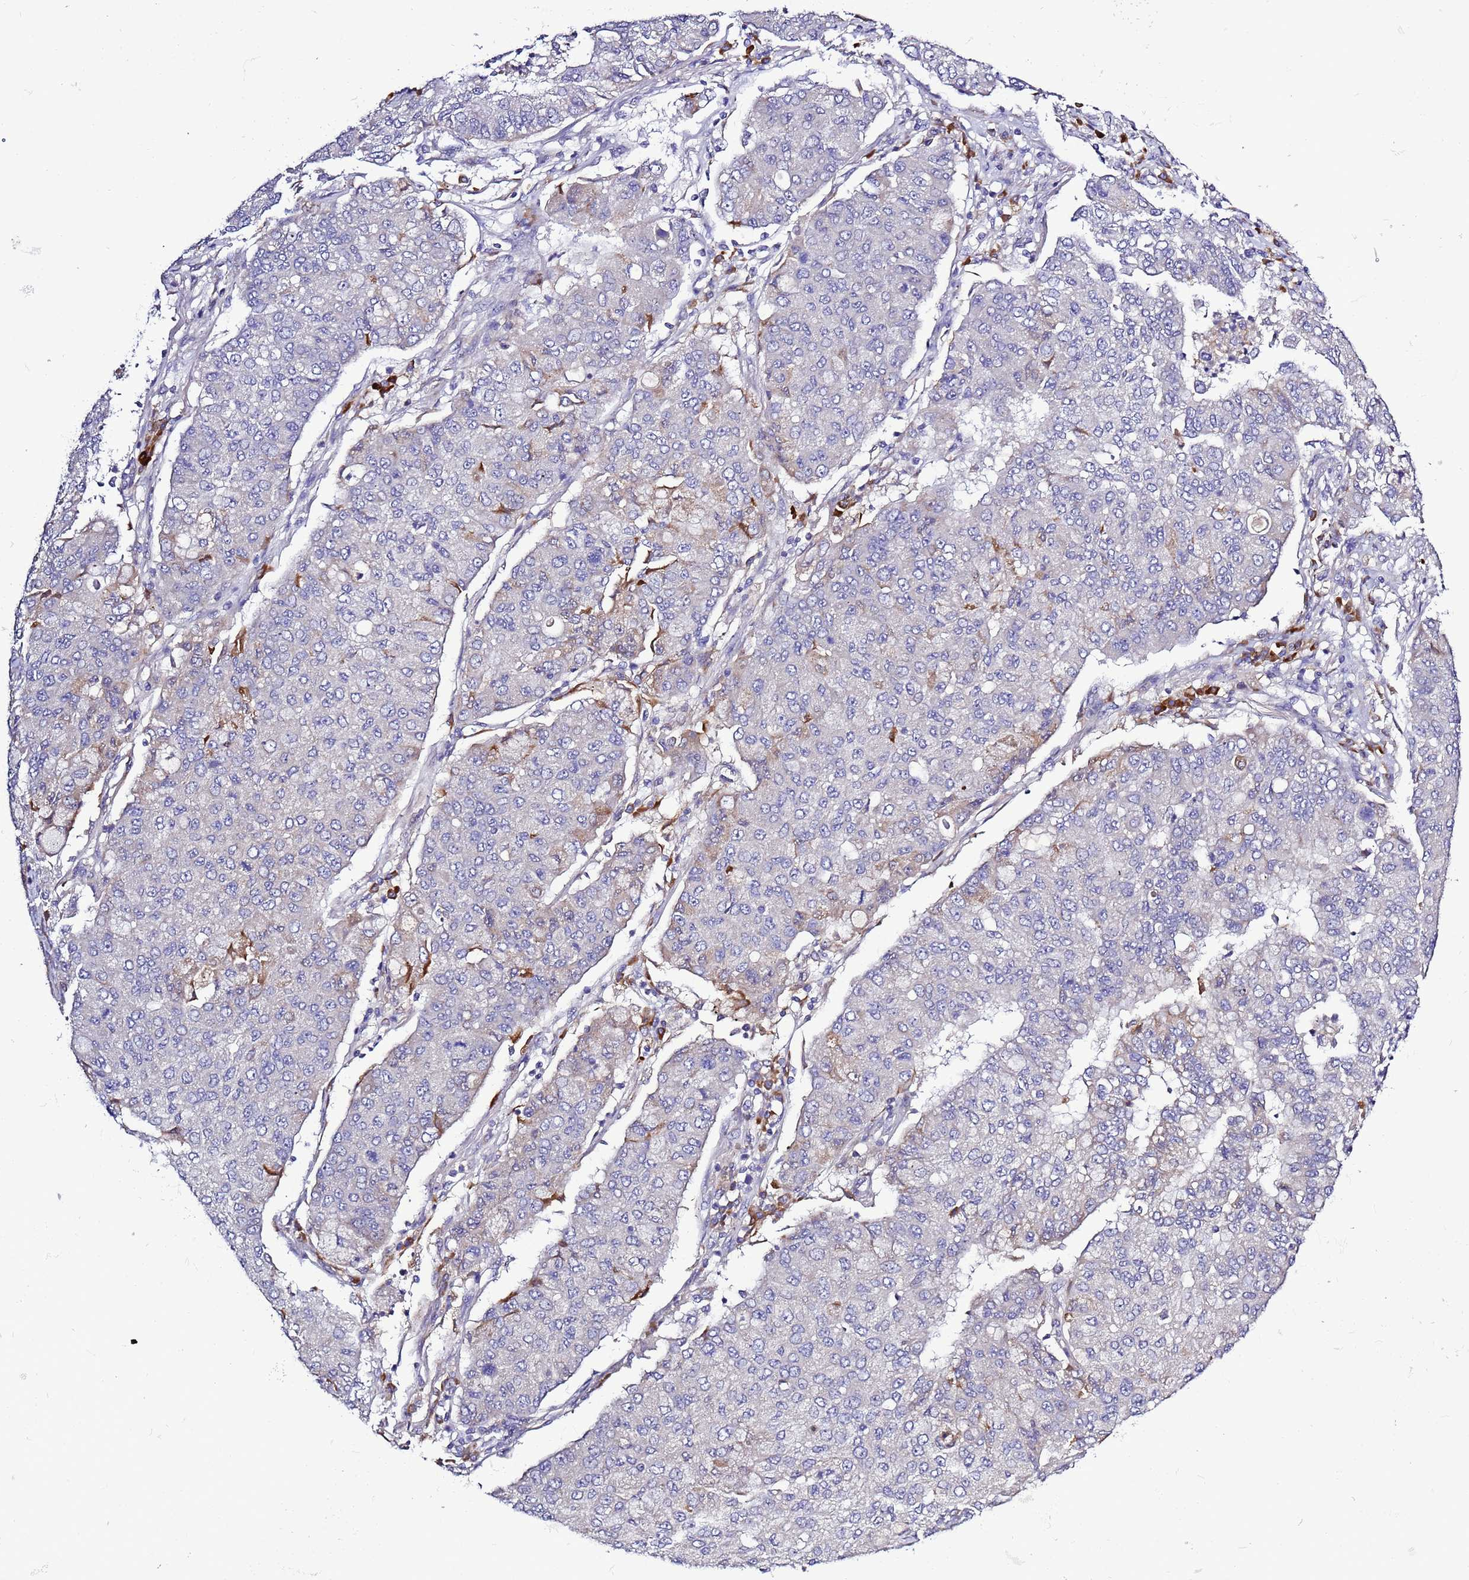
{"staining": {"intensity": "negative", "quantity": "none", "location": "none"}, "tissue": "lung cancer", "cell_type": "Tumor cells", "image_type": "cancer", "snomed": [{"axis": "morphology", "description": "Squamous cell carcinoma, NOS"}, {"axis": "topography", "description": "Lung"}], "caption": "The IHC histopathology image has no significant staining in tumor cells of lung cancer tissue.", "gene": "SPCS1", "patient": {"sex": "male", "age": 74}}